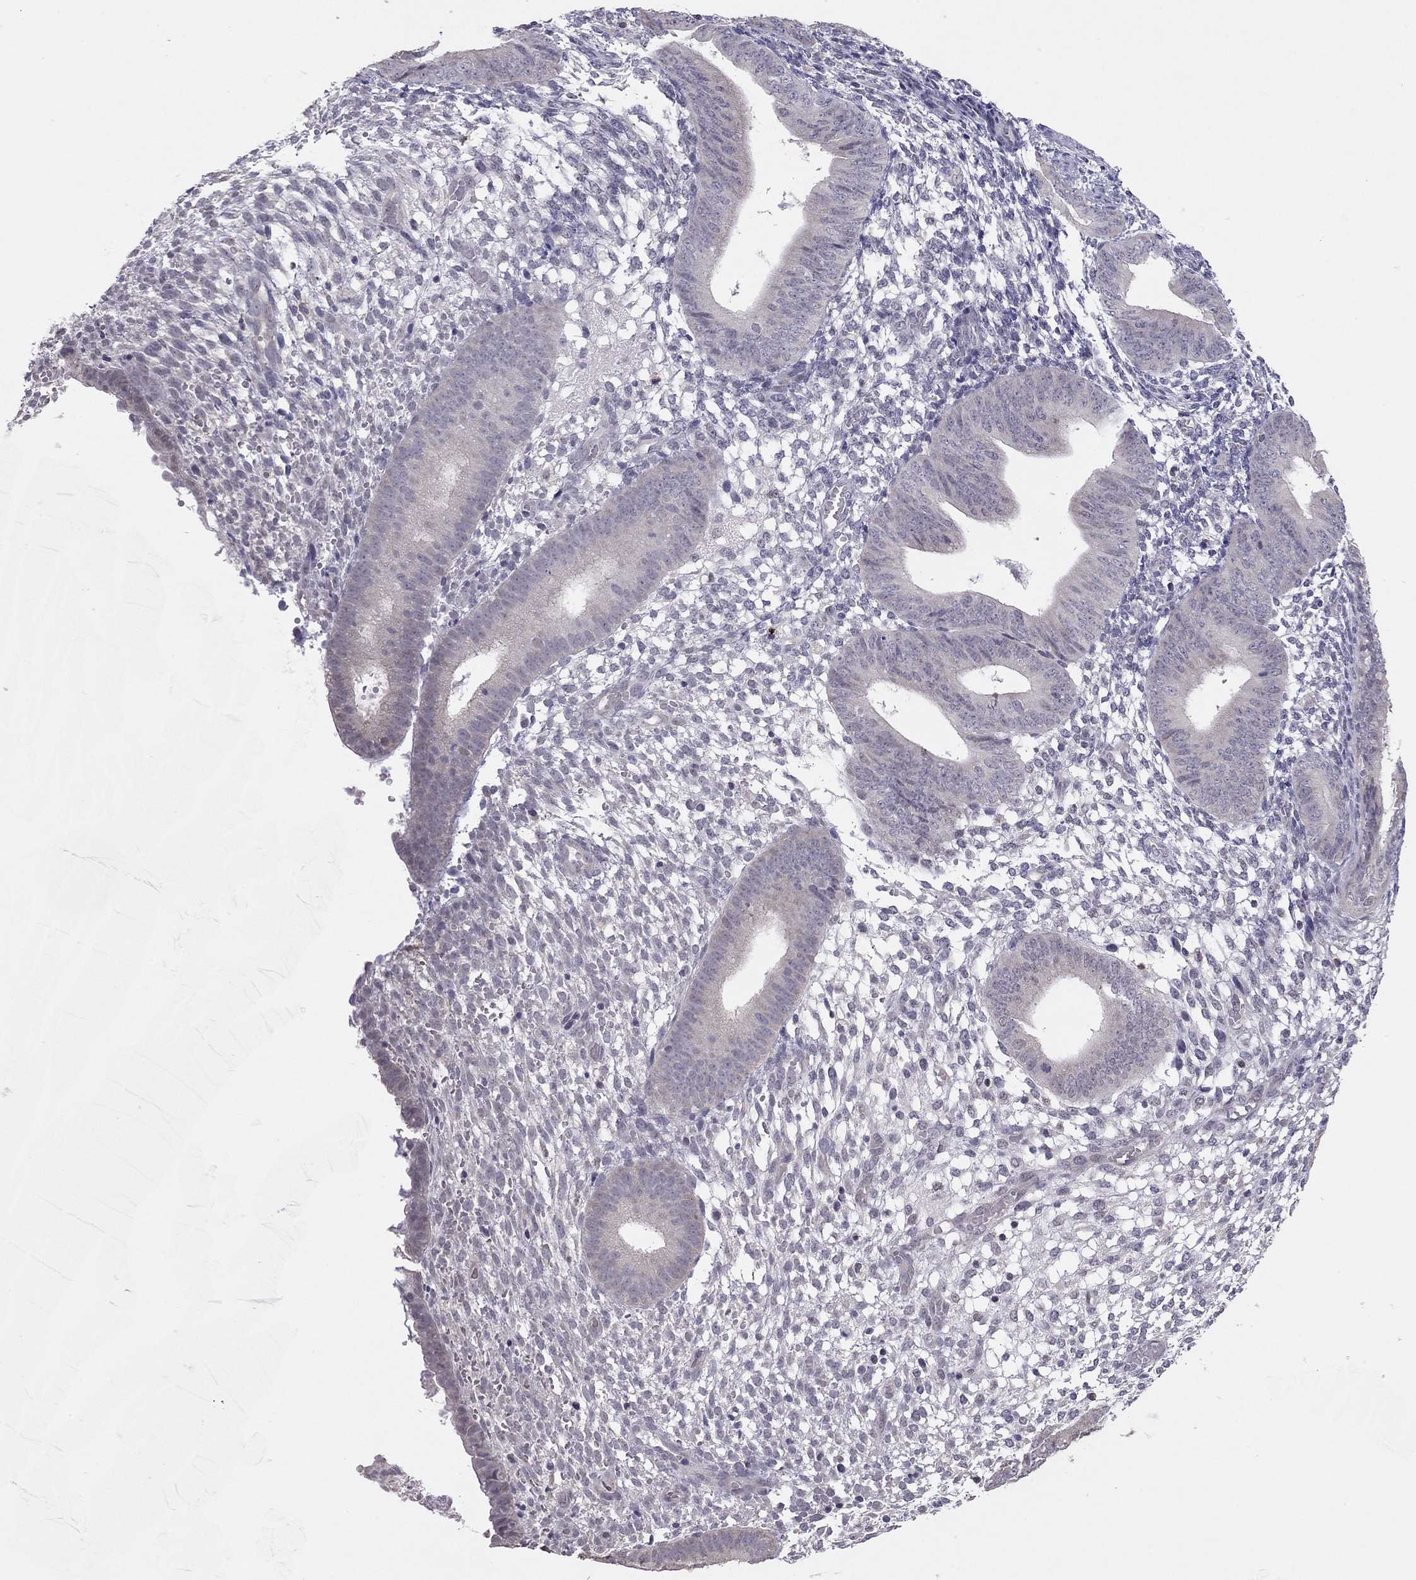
{"staining": {"intensity": "negative", "quantity": "none", "location": "none"}, "tissue": "endometrium", "cell_type": "Cells in endometrial stroma", "image_type": "normal", "snomed": [{"axis": "morphology", "description": "Normal tissue, NOS"}, {"axis": "topography", "description": "Endometrium"}], "caption": "IHC micrograph of unremarkable human endometrium stained for a protein (brown), which displays no positivity in cells in endometrial stroma.", "gene": "HSF2BP", "patient": {"sex": "female", "age": 39}}